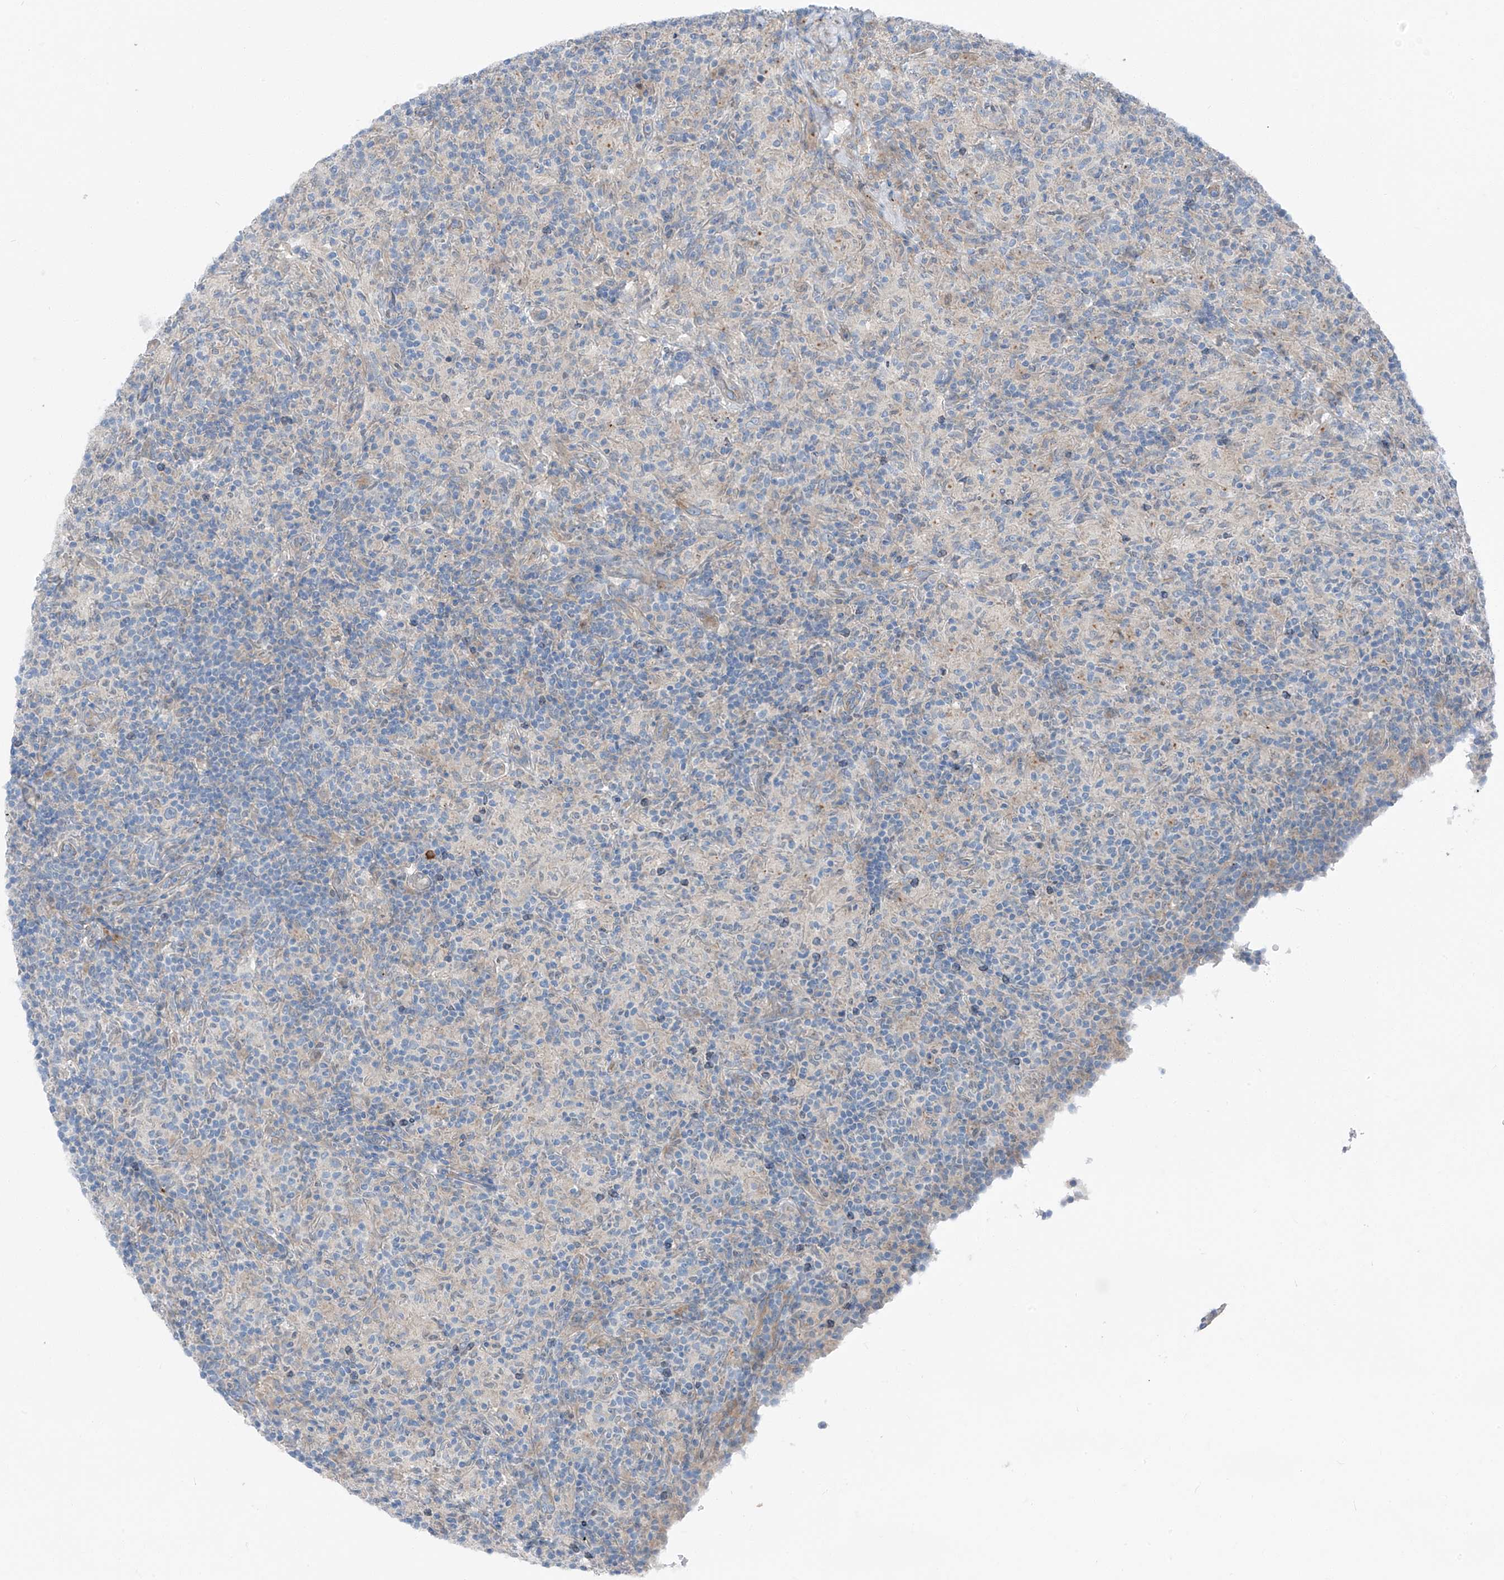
{"staining": {"intensity": "negative", "quantity": "none", "location": "none"}, "tissue": "lymphoma", "cell_type": "Tumor cells", "image_type": "cancer", "snomed": [{"axis": "morphology", "description": "Hodgkin's disease, NOS"}, {"axis": "topography", "description": "Lymph node"}], "caption": "Immunohistochemistry photomicrograph of neoplastic tissue: human lymphoma stained with DAB (3,3'-diaminobenzidine) exhibits no significant protein staining in tumor cells. (DAB (3,3'-diaminobenzidine) immunohistochemistry (IHC), high magnification).", "gene": "CHMP2B", "patient": {"sex": "male", "age": 70}}